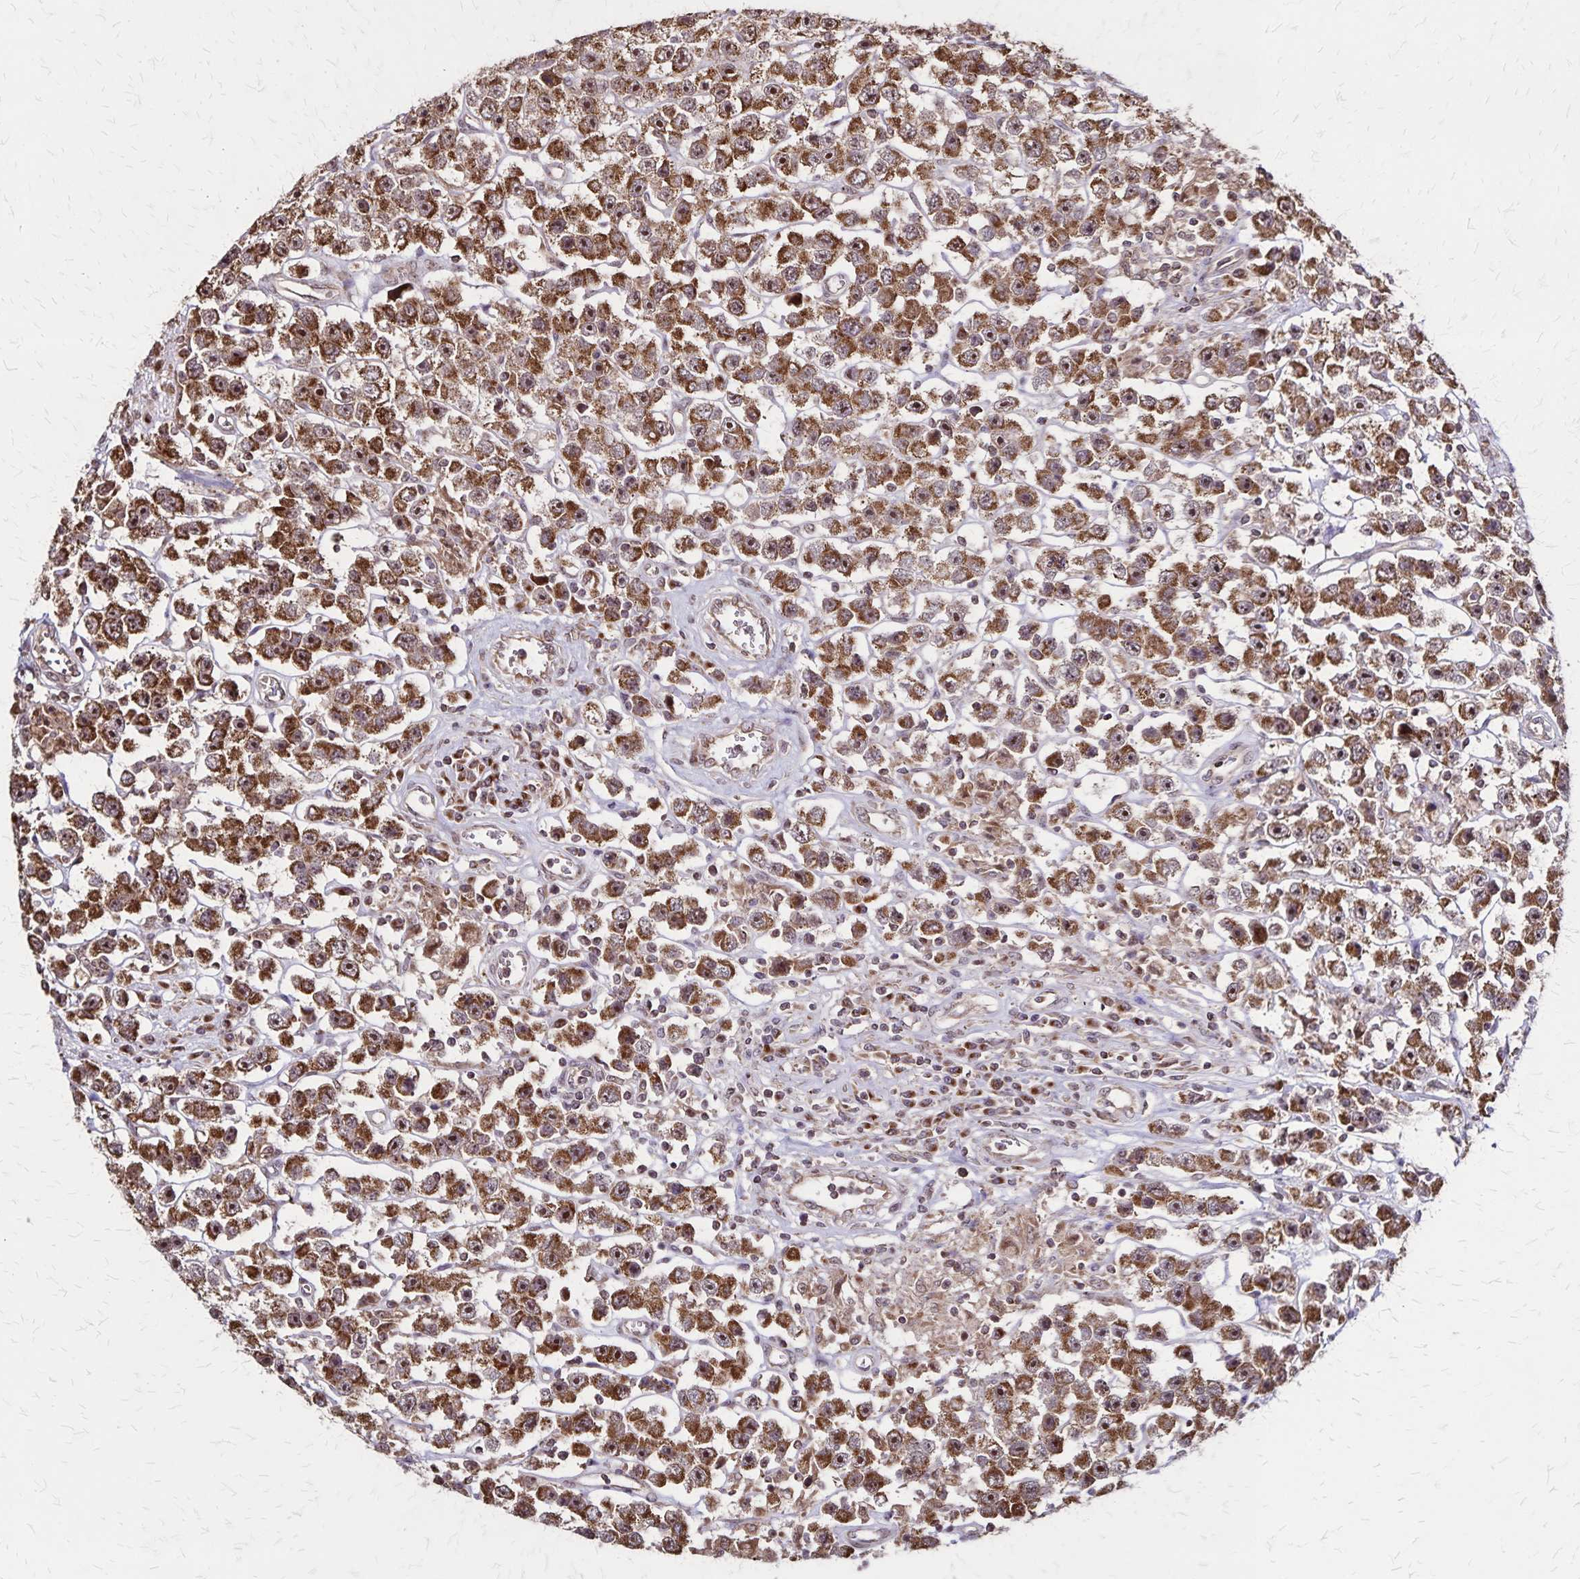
{"staining": {"intensity": "strong", "quantity": ">75%", "location": "cytoplasmic/membranous,nuclear"}, "tissue": "testis cancer", "cell_type": "Tumor cells", "image_type": "cancer", "snomed": [{"axis": "morphology", "description": "Seminoma, NOS"}, {"axis": "topography", "description": "Testis"}], "caption": "Testis cancer (seminoma) tissue shows strong cytoplasmic/membranous and nuclear positivity in about >75% of tumor cells, visualized by immunohistochemistry.", "gene": "NFS1", "patient": {"sex": "male", "age": 45}}